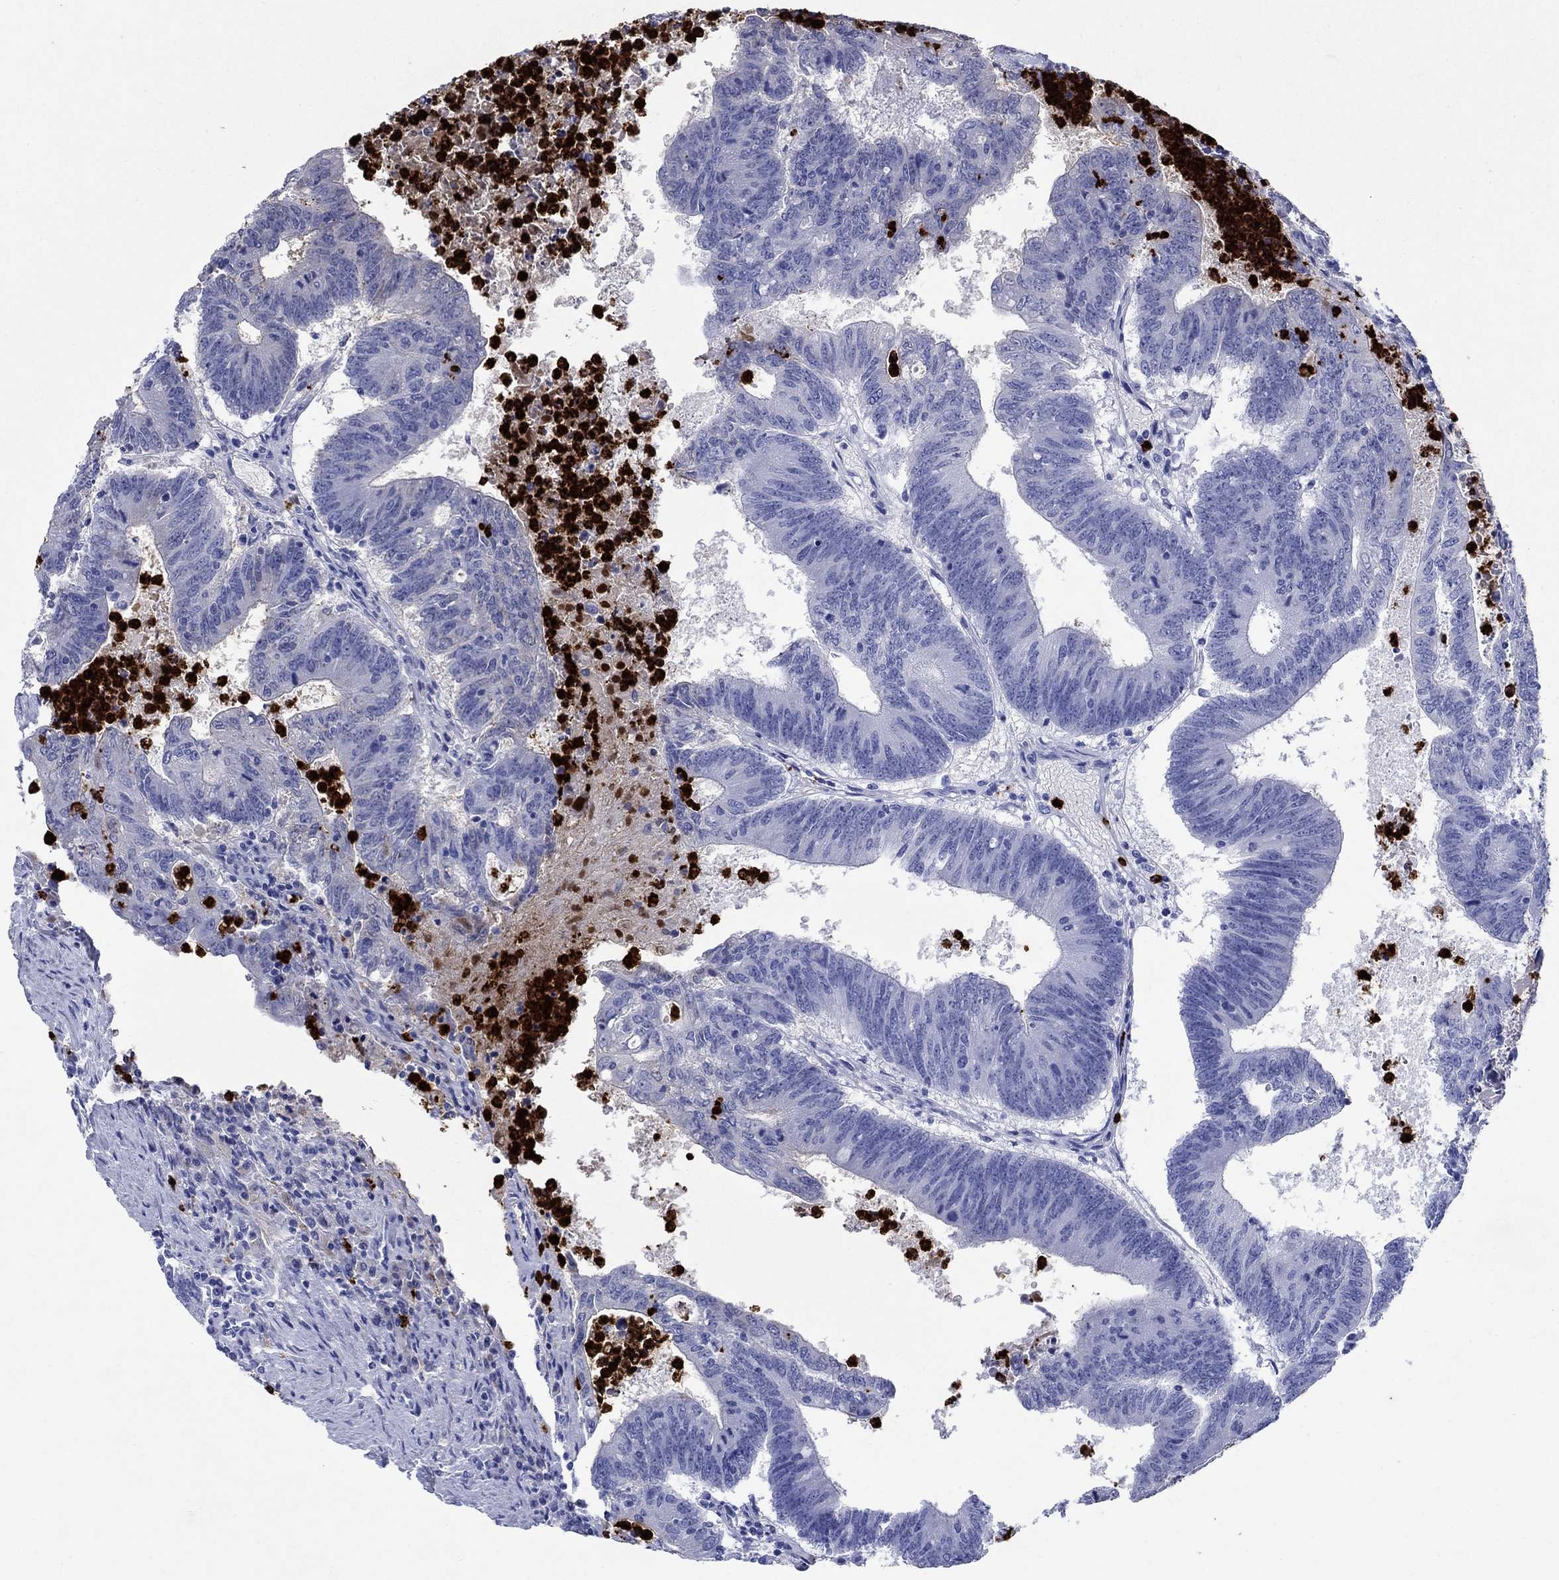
{"staining": {"intensity": "negative", "quantity": "none", "location": "none"}, "tissue": "colorectal cancer", "cell_type": "Tumor cells", "image_type": "cancer", "snomed": [{"axis": "morphology", "description": "Adenocarcinoma, NOS"}, {"axis": "topography", "description": "Colon"}], "caption": "Tumor cells show no significant expression in colorectal adenocarcinoma.", "gene": "AZU1", "patient": {"sex": "female", "age": 70}}